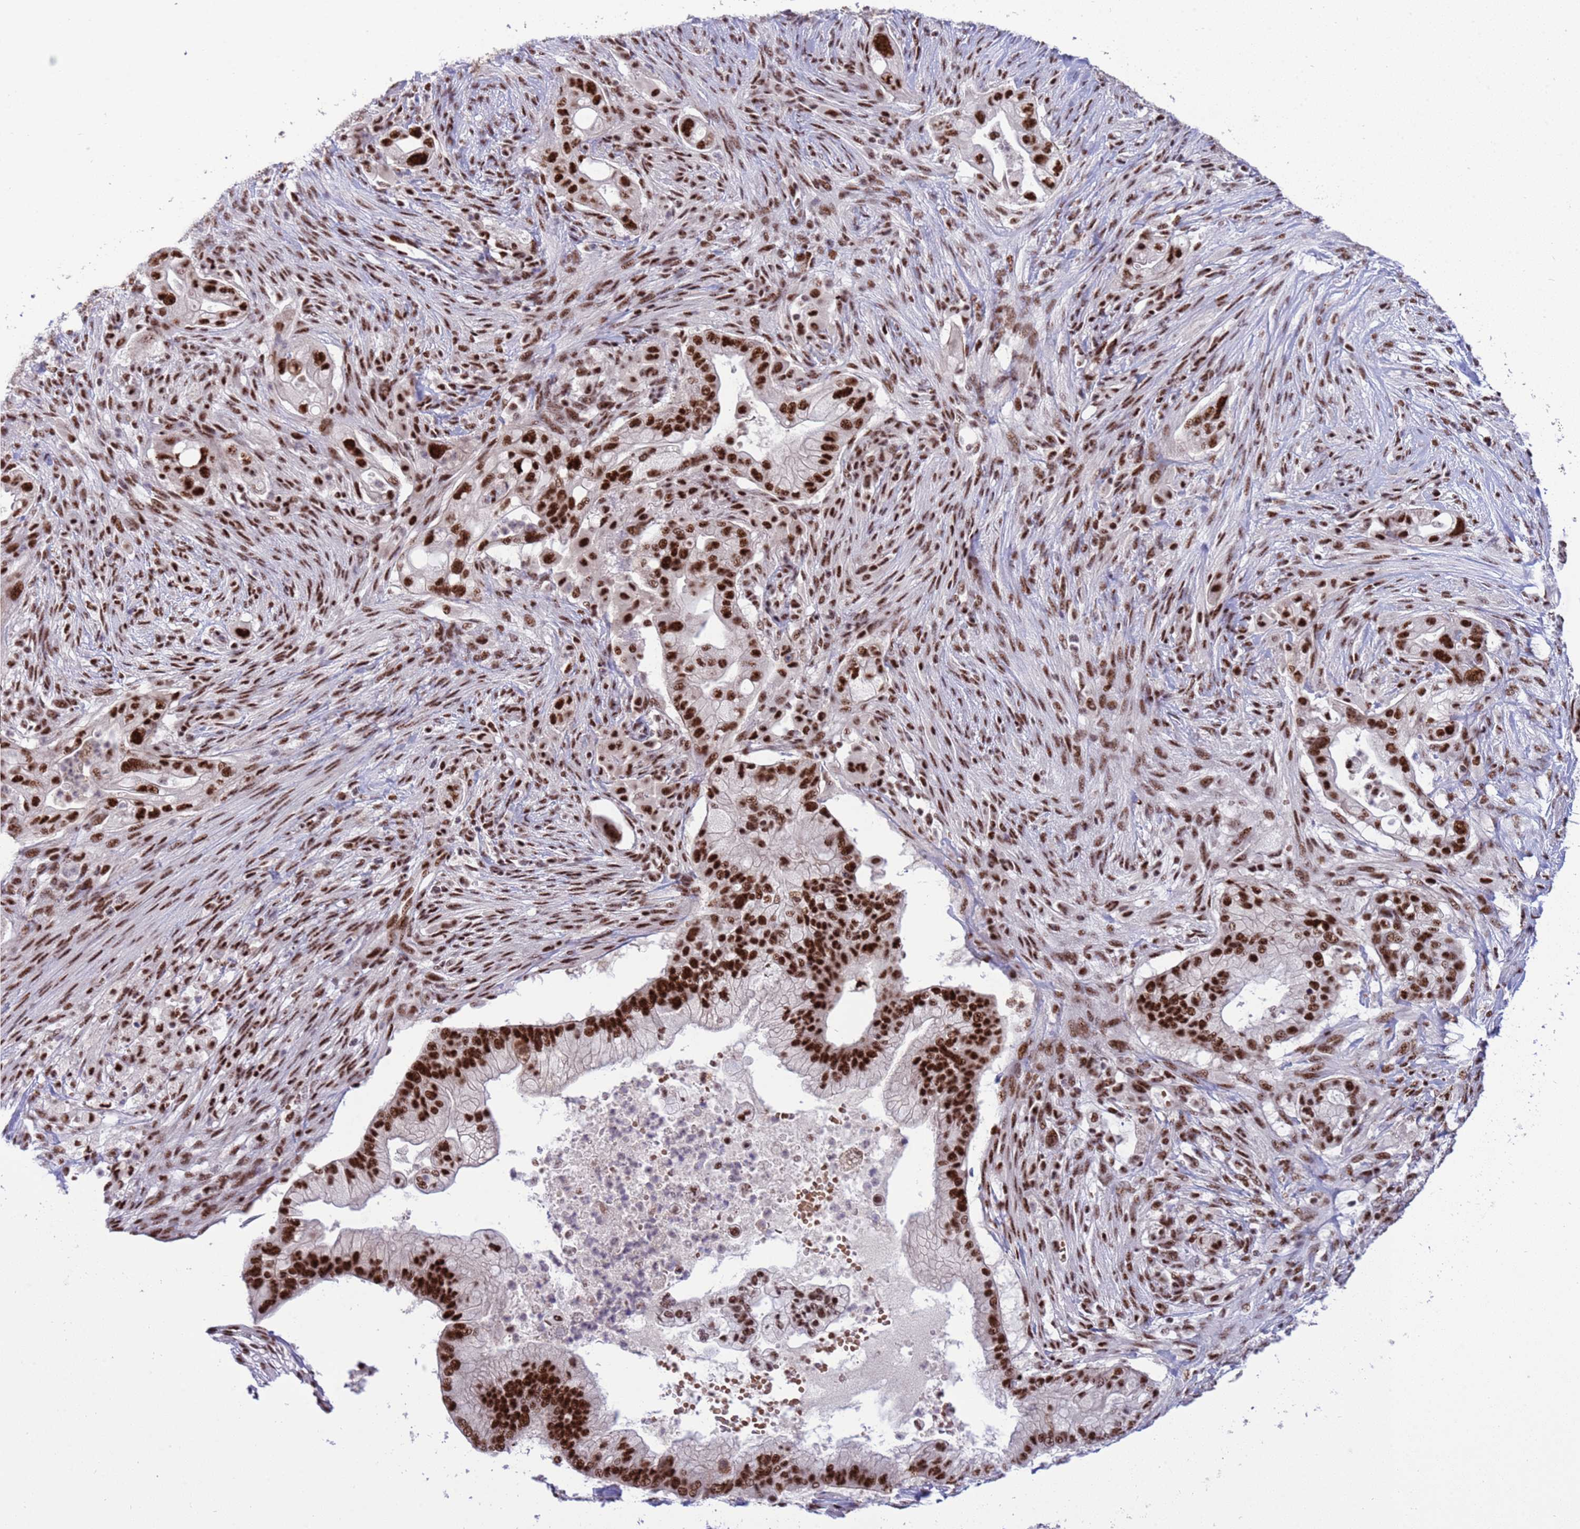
{"staining": {"intensity": "strong", "quantity": ">75%", "location": "nuclear"}, "tissue": "pancreatic cancer", "cell_type": "Tumor cells", "image_type": "cancer", "snomed": [{"axis": "morphology", "description": "Adenocarcinoma, NOS"}, {"axis": "topography", "description": "Pancreas"}], "caption": "Human adenocarcinoma (pancreatic) stained for a protein (brown) demonstrates strong nuclear positive expression in approximately >75% of tumor cells.", "gene": "THOC2", "patient": {"sex": "male", "age": 44}}